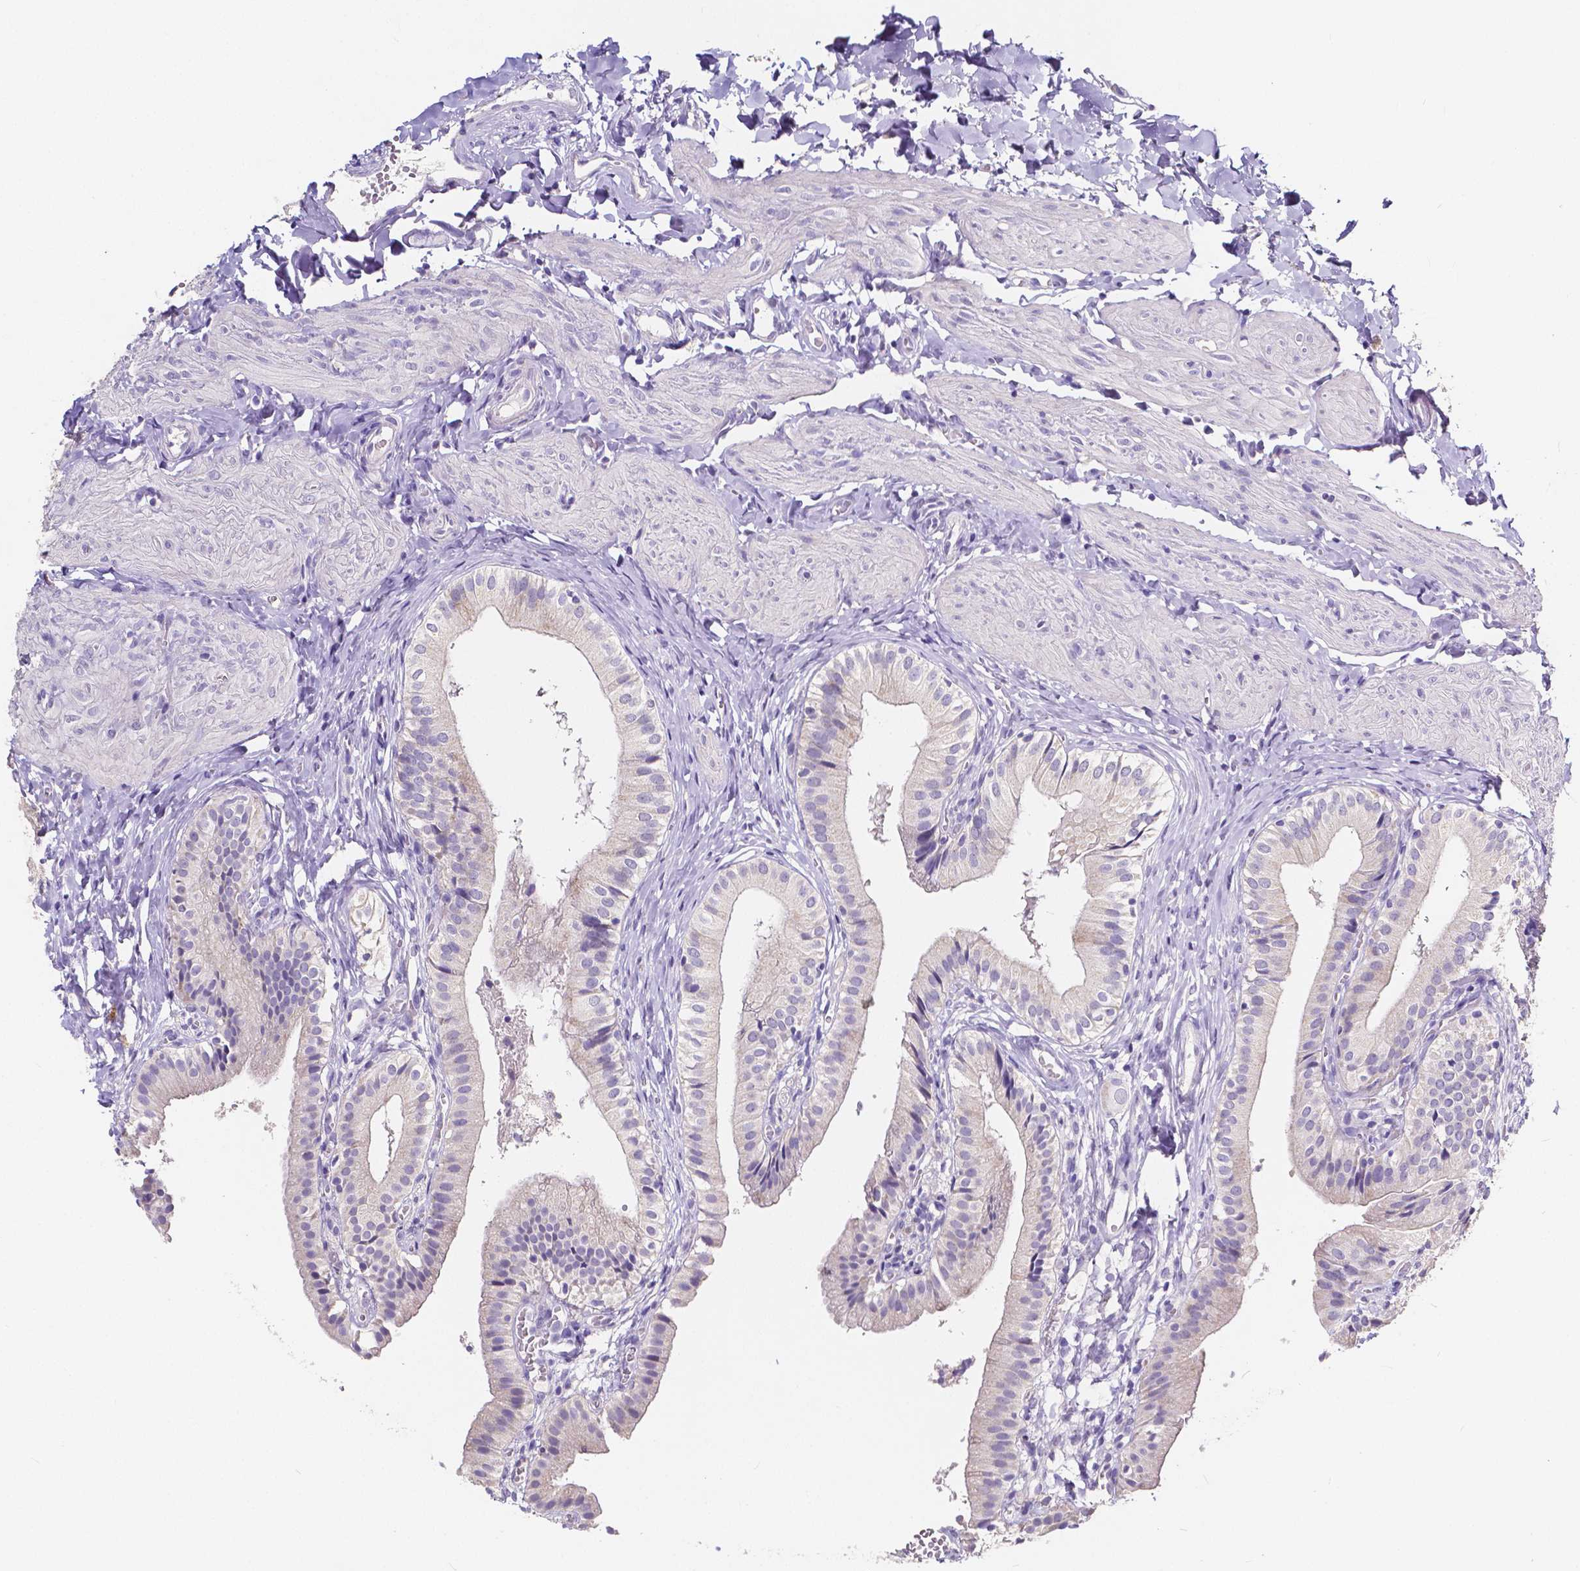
{"staining": {"intensity": "negative", "quantity": "none", "location": "none"}, "tissue": "gallbladder", "cell_type": "Glandular cells", "image_type": "normal", "snomed": [{"axis": "morphology", "description": "Normal tissue, NOS"}, {"axis": "topography", "description": "Gallbladder"}], "caption": "Glandular cells are negative for brown protein staining in benign gallbladder. (Brightfield microscopy of DAB (3,3'-diaminobenzidine) immunohistochemistry (IHC) at high magnification).", "gene": "ACP5", "patient": {"sex": "female", "age": 47}}